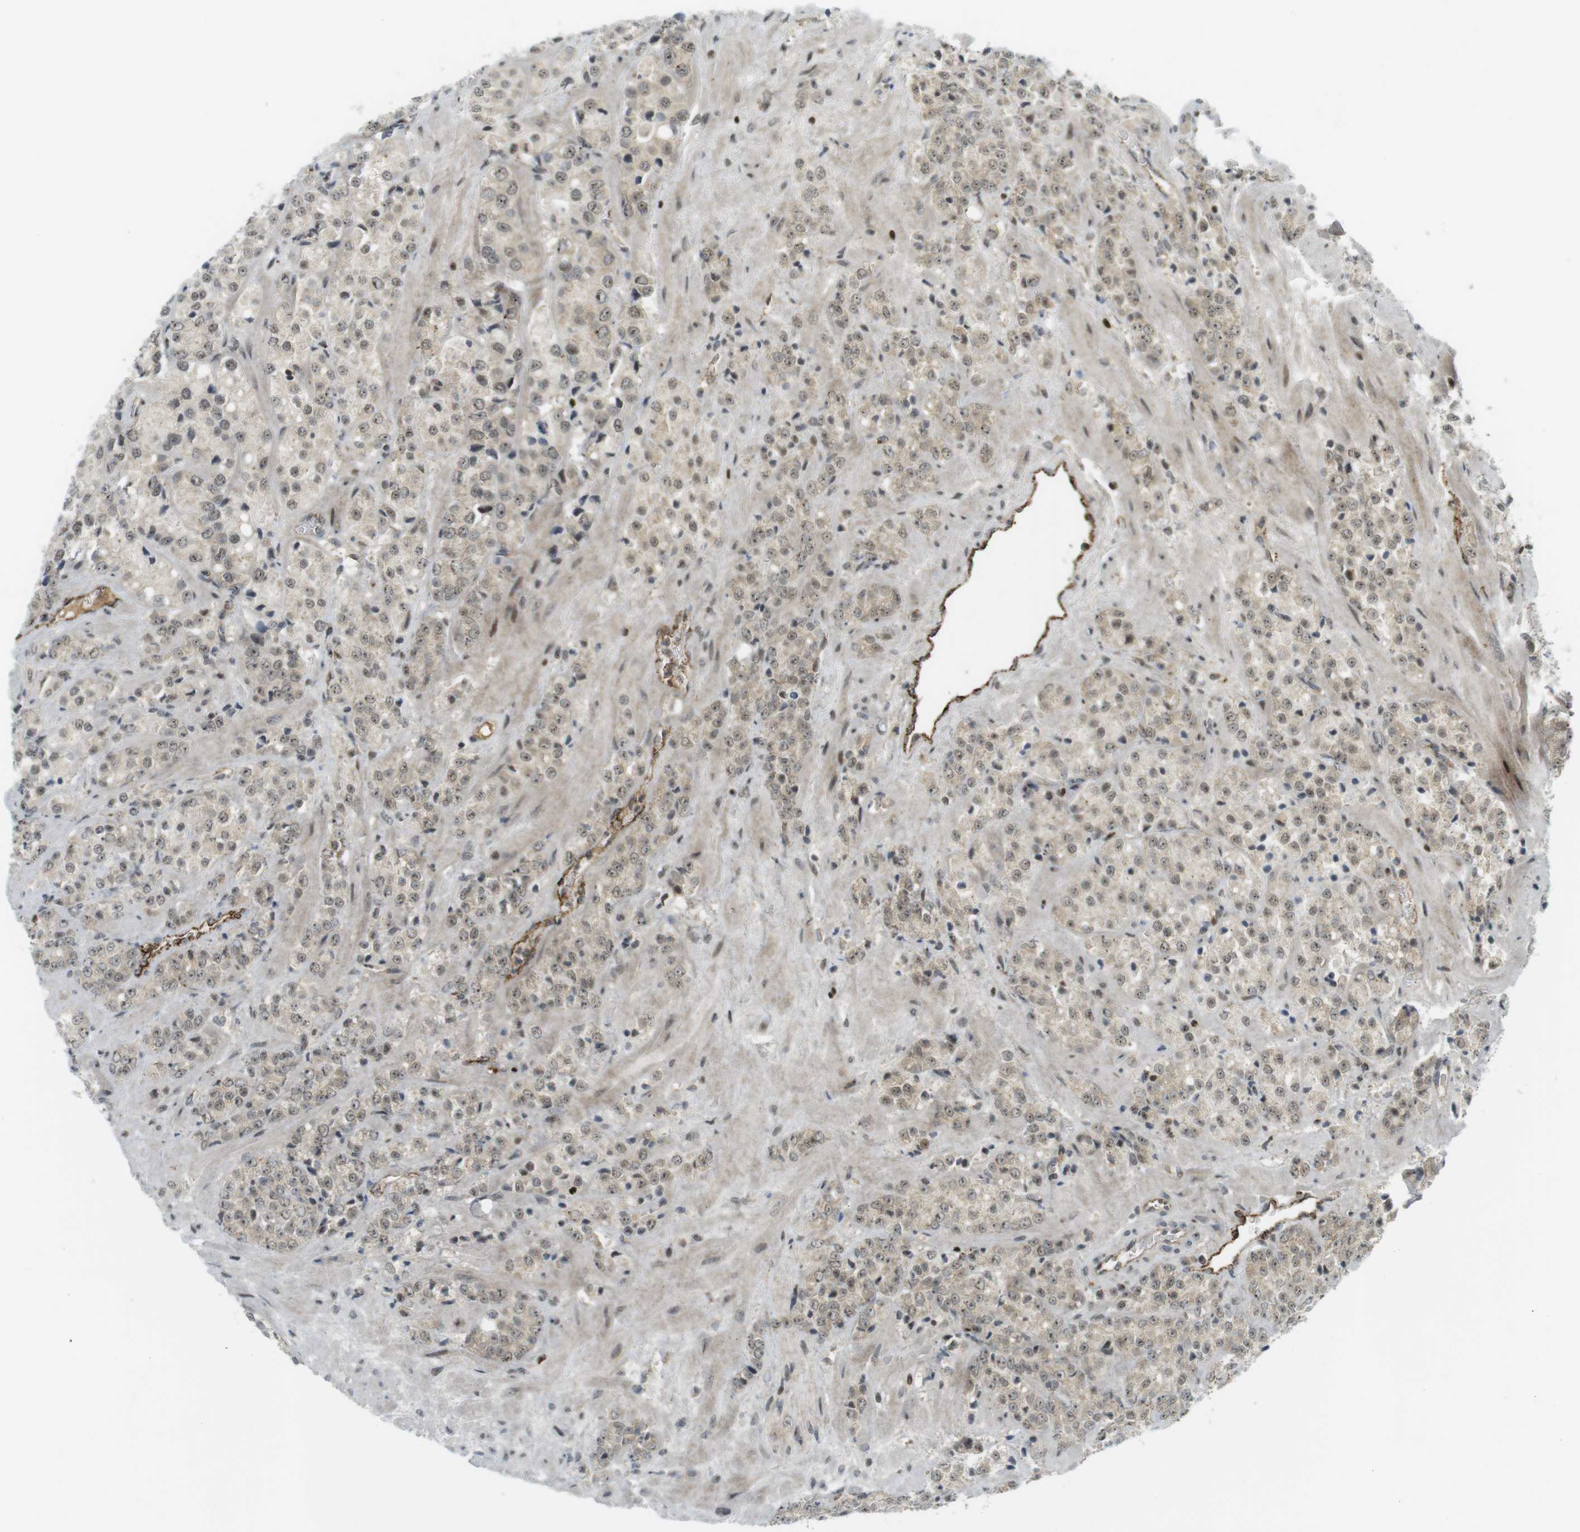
{"staining": {"intensity": "weak", "quantity": ">75%", "location": "cytoplasmic/membranous,nuclear"}, "tissue": "prostate cancer", "cell_type": "Tumor cells", "image_type": "cancer", "snomed": [{"axis": "morphology", "description": "Adenocarcinoma, High grade"}, {"axis": "topography", "description": "Prostate"}], "caption": "Immunohistochemical staining of prostate cancer (adenocarcinoma (high-grade)) demonstrates weak cytoplasmic/membranous and nuclear protein staining in approximately >75% of tumor cells. (Brightfield microscopy of DAB IHC at high magnification).", "gene": "PPP1R13B", "patient": {"sex": "male", "age": 64}}